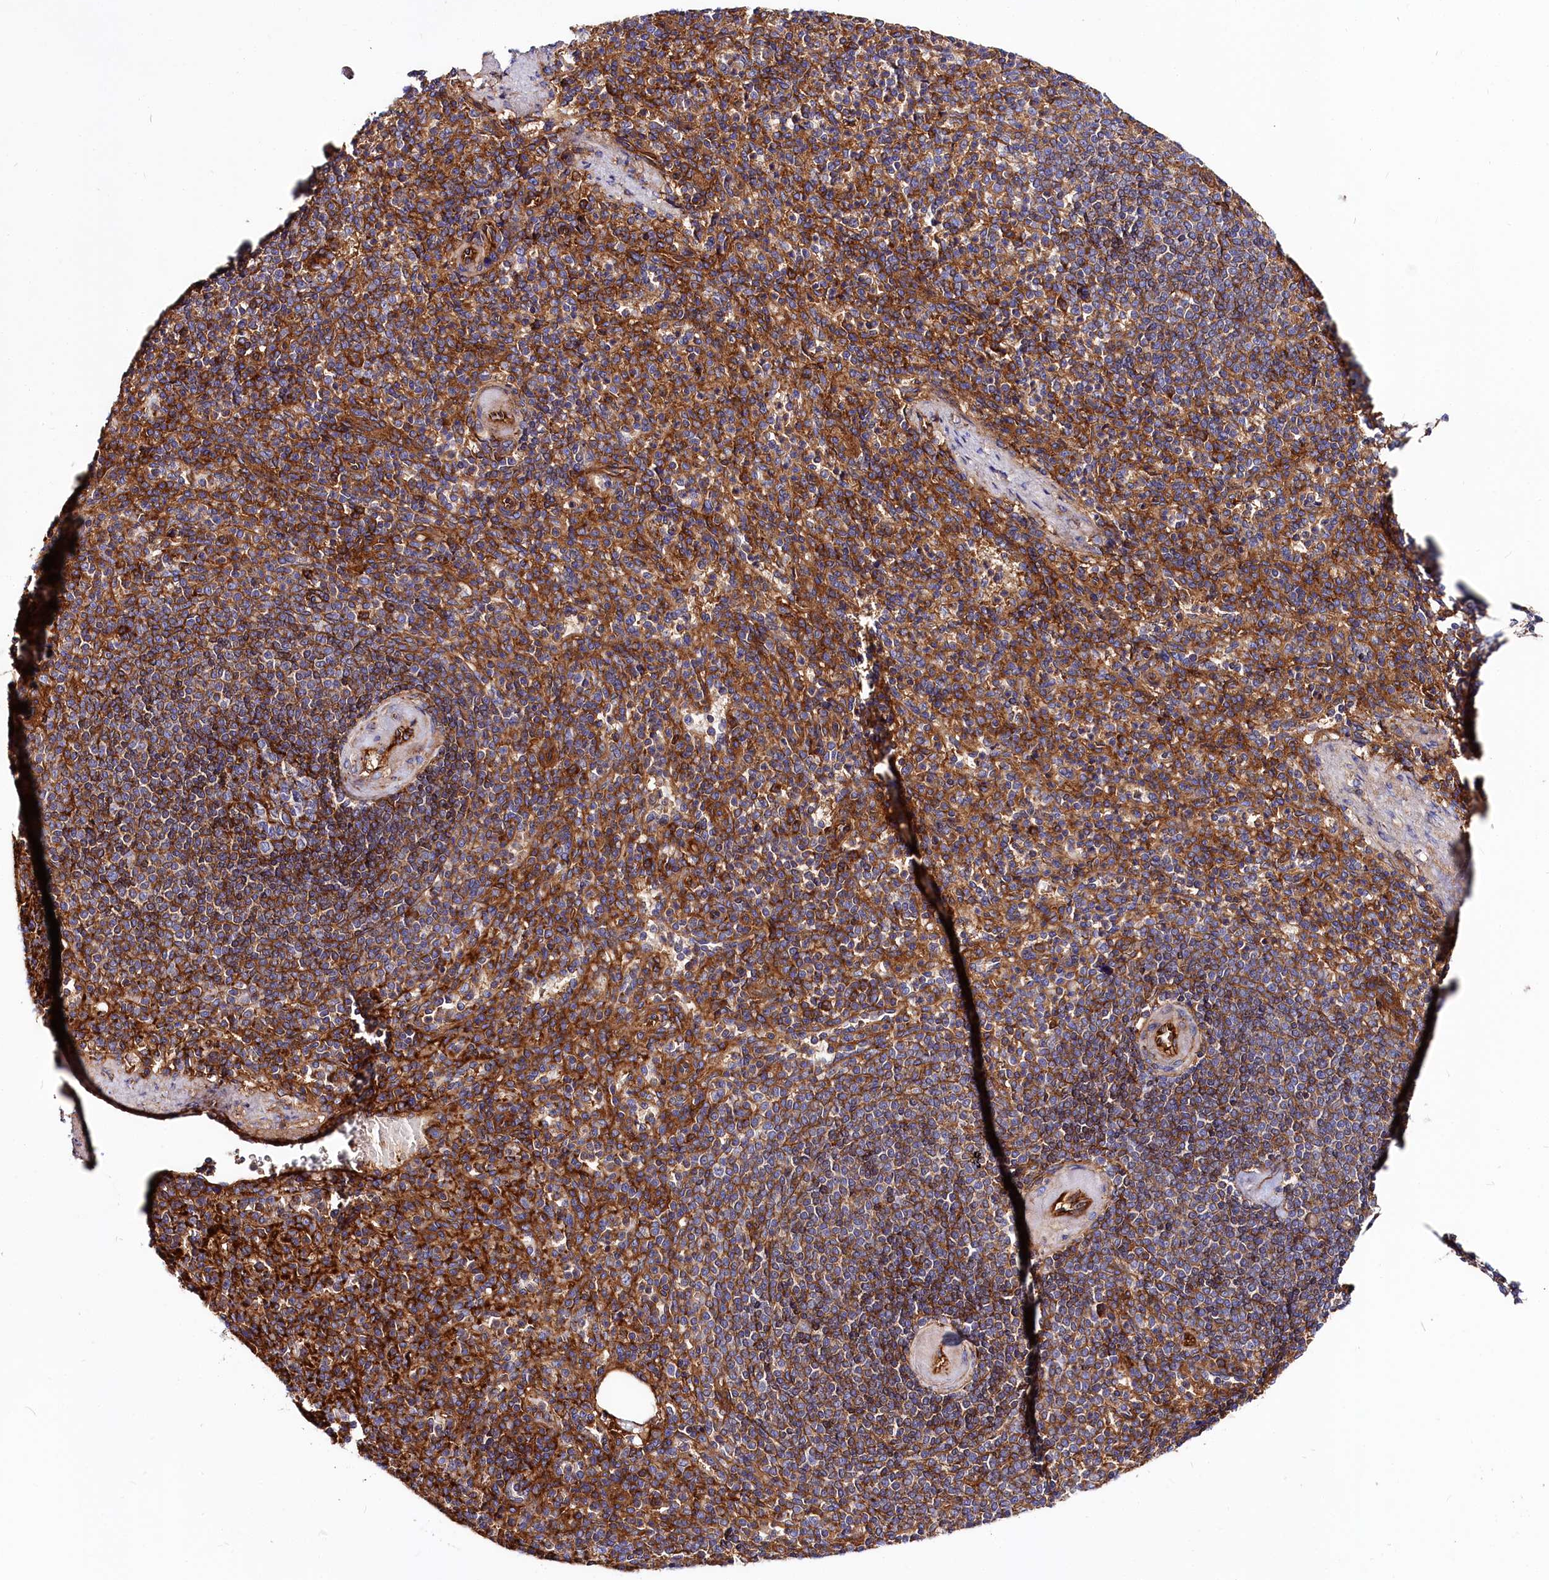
{"staining": {"intensity": "moderate", "quantity": "25%-75%", "location": "cytoplasmic/membranous"}, "tissue": "spleen", "cell_type": "Cells in red pulp", "image_type": "normal", "snomed": [{"axis": "morphology", "description": "Normal tissue, NOS"}, {"axis": "topography", "description": "Spleen"}], "caption": "A medium amount of moderate cytoplasmic/membranous expression is identified in approximately 25%-75% of cells in red pulp in unremarkable spleen. The staining was performed using DAB to visualize the protein expression in brown, while the nuclei were stained in blue with hematoxylin (Magnification: 20x).", "gene": "ANO6", "patient": {"sex": "female", "age": 74}}